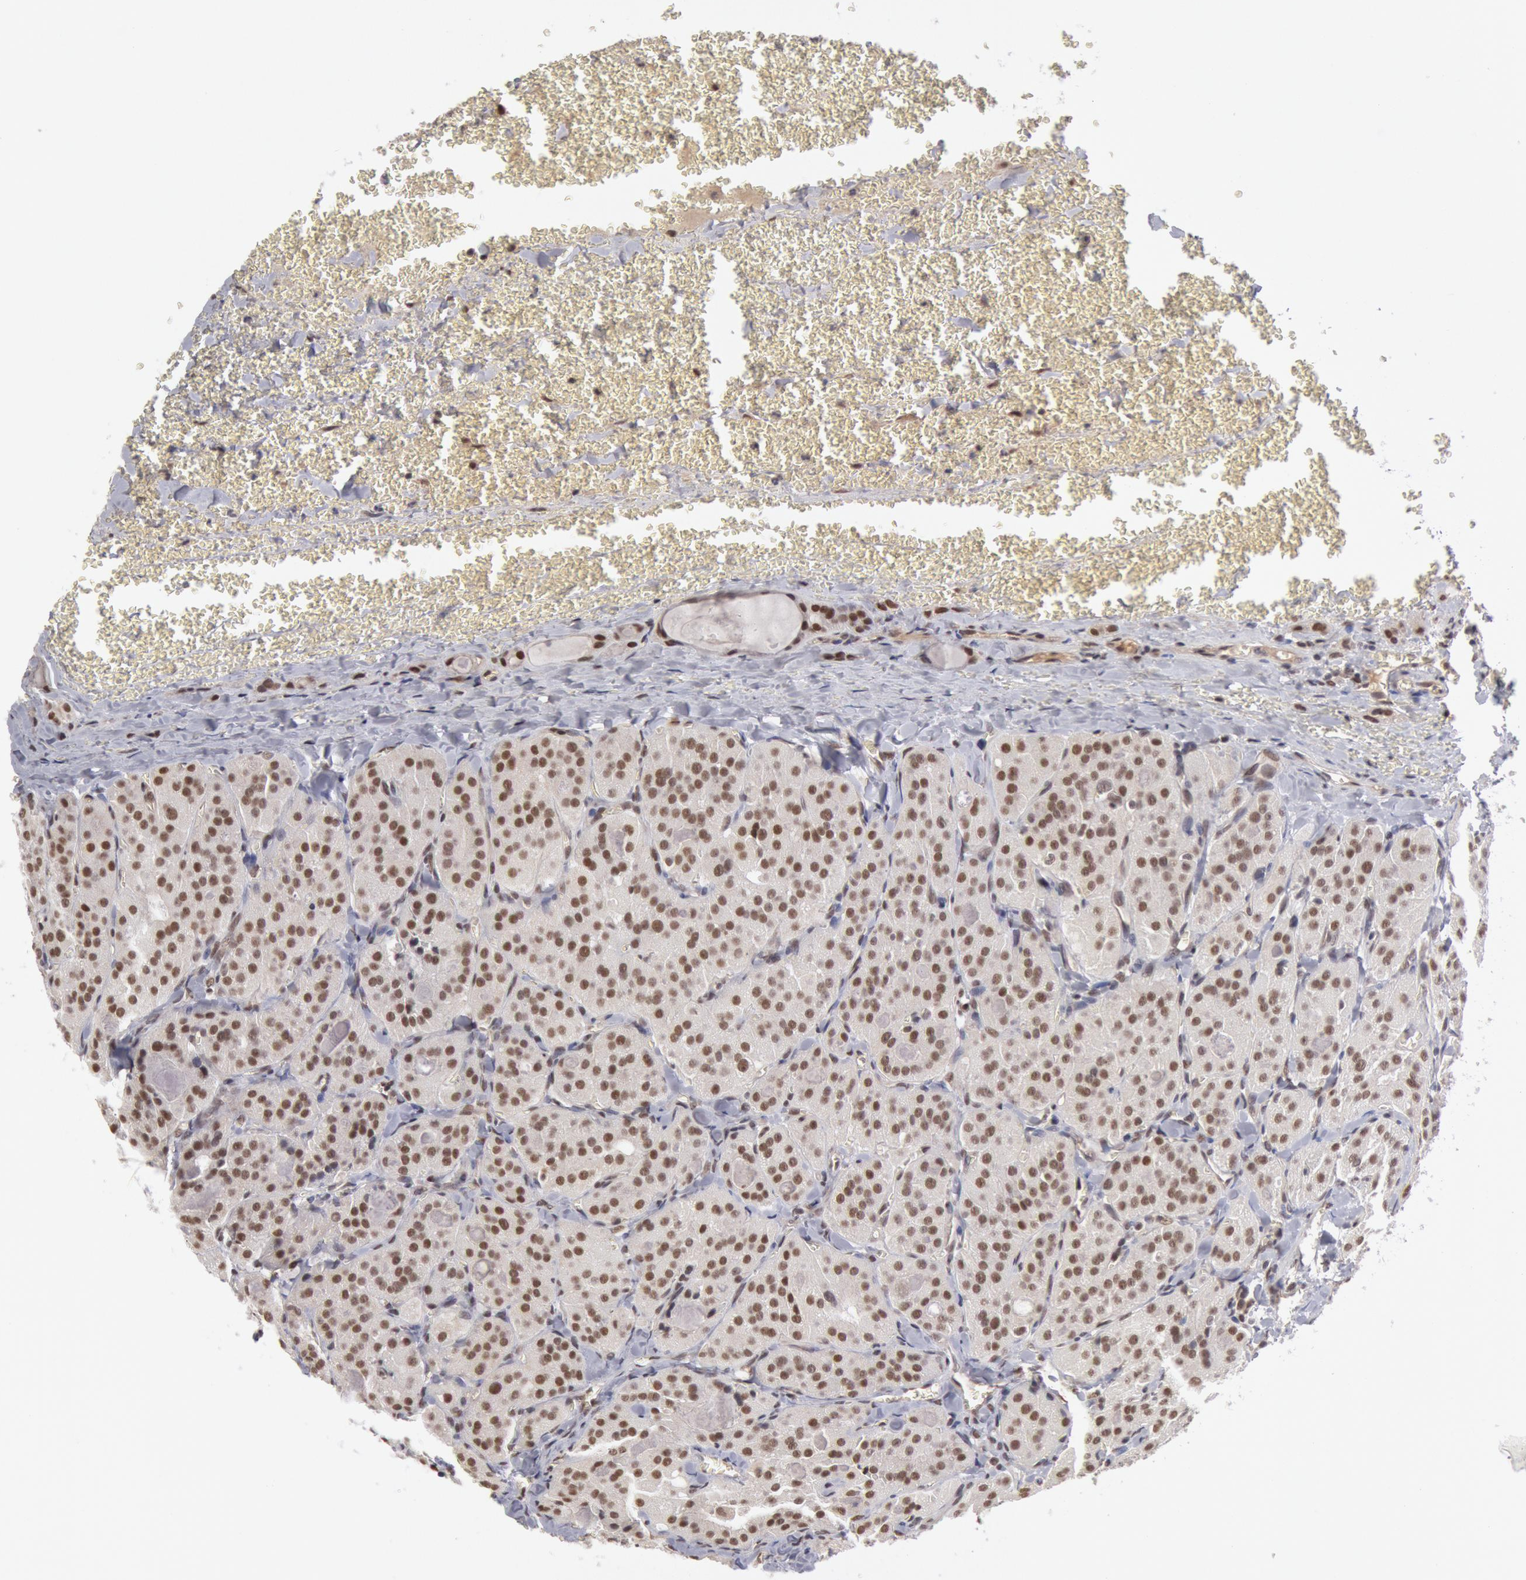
{"staining": {"intensity": "moderate", "quantity": "25%-75%", "location": "nuclear"}, "tissue": "thyroid cancer", "cell_type": "Tumor cells", "image_type": "cancer", "snomed": [{"axis": "morphology", "description": "Carcinoma, NOS"}, {"axis": "topography", "description": "Thyroid gland"}], "caption": "The micrograph exhibits staining of carcinoma (thyroid), revealing moderate nuclear protein positivity (brown color) within tumor cells.", "gene": "PPP4R3B", "patient": {"sex": "male", "age": 76}}